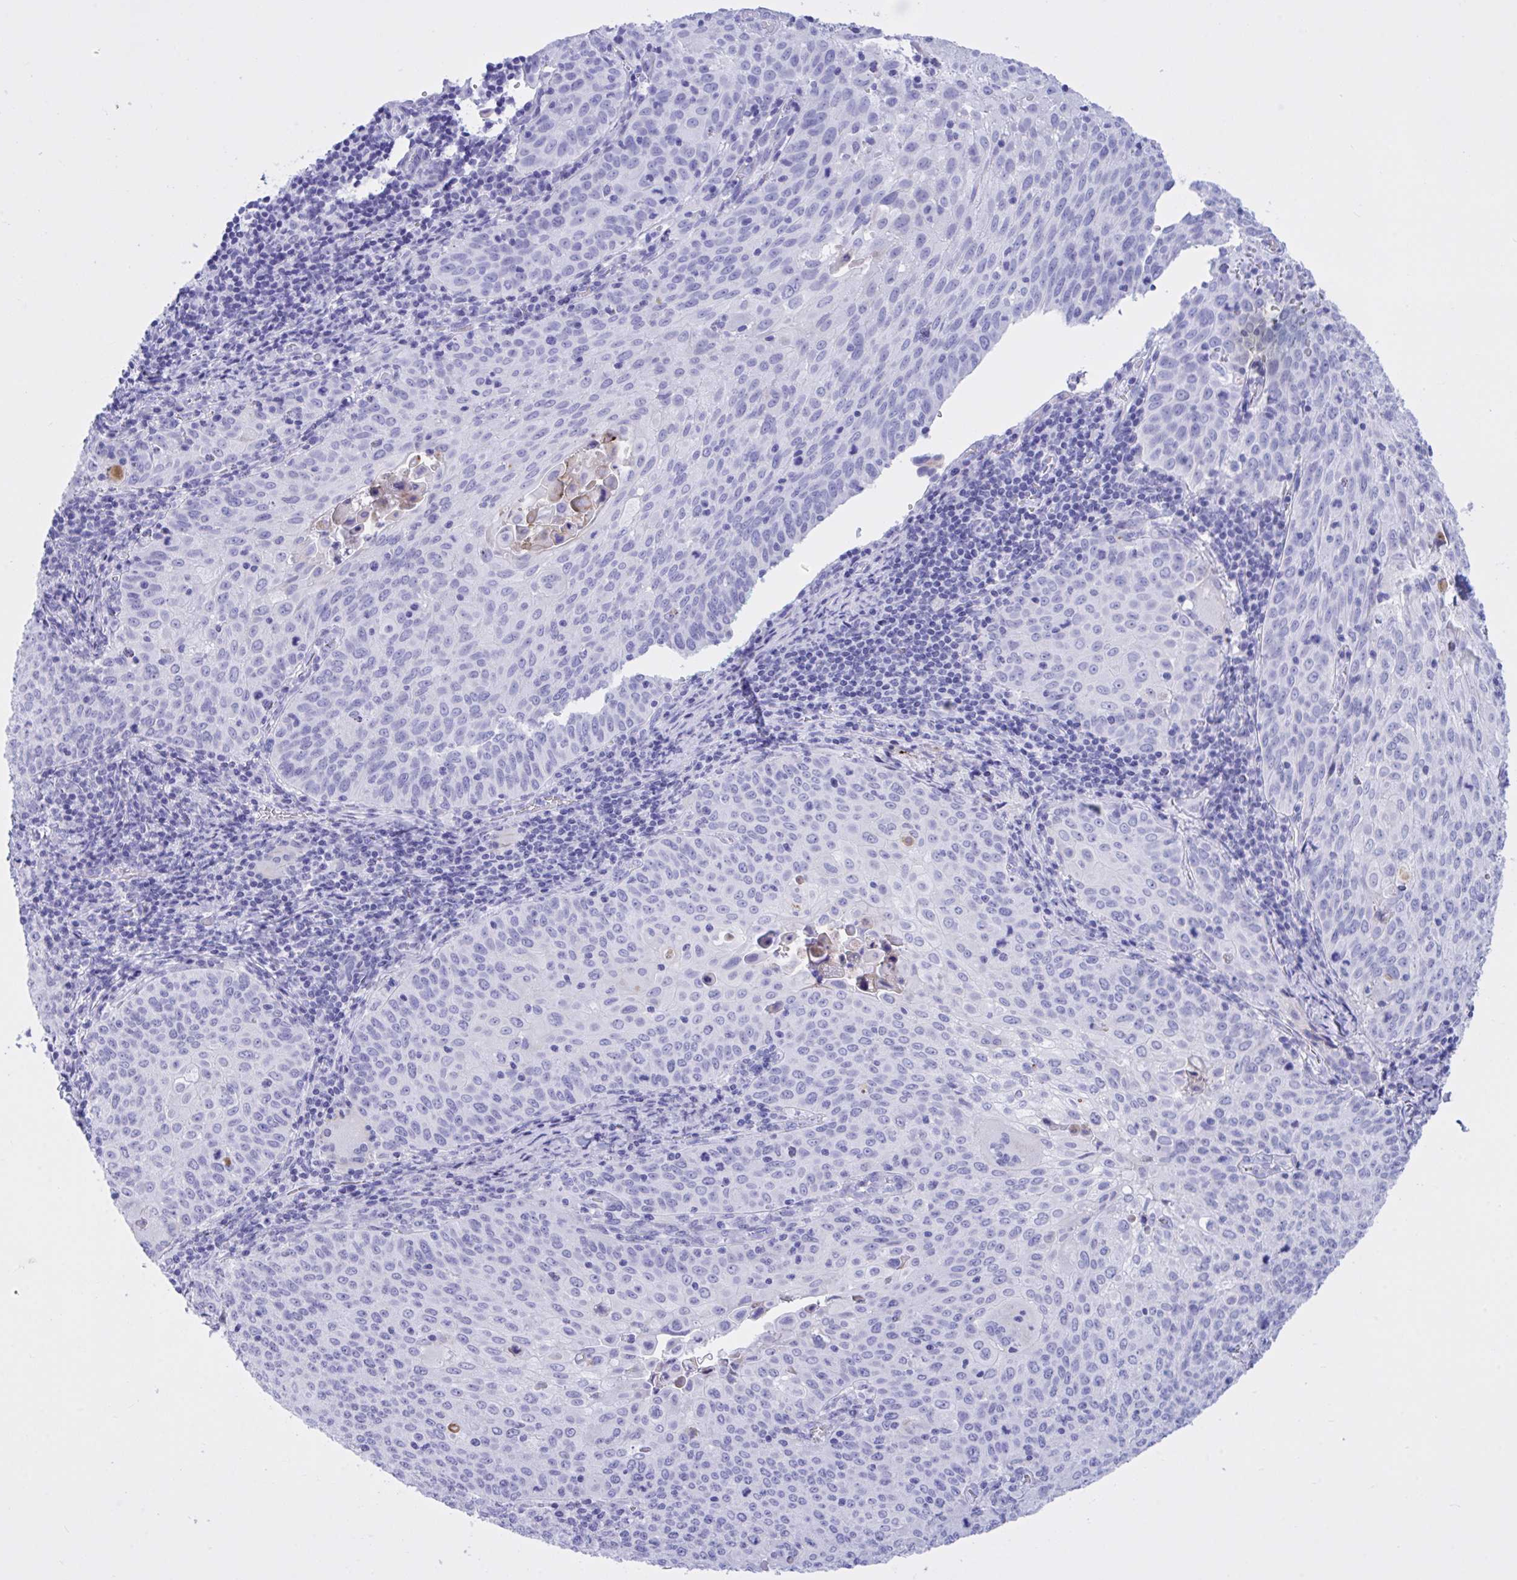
{"staining": {"intensity": "negative", "quantity": "none", "location": "none"}, "tissue": "cervical cancer", "cell_type": "Tumor cells", "image_type": "cancer", "snomed": [{"axis": "morphology", "description": "Squamous cell carcinoma, NOS"}, {"axis": "topography", "description": "Cervix"}], "caption": "This is an IHC micrograph of human squamous cell carcinoma (cervical). There is no staining in tumor cells.", "gene": "BEX5", "patient": {"sex": "female", "age": 65}}